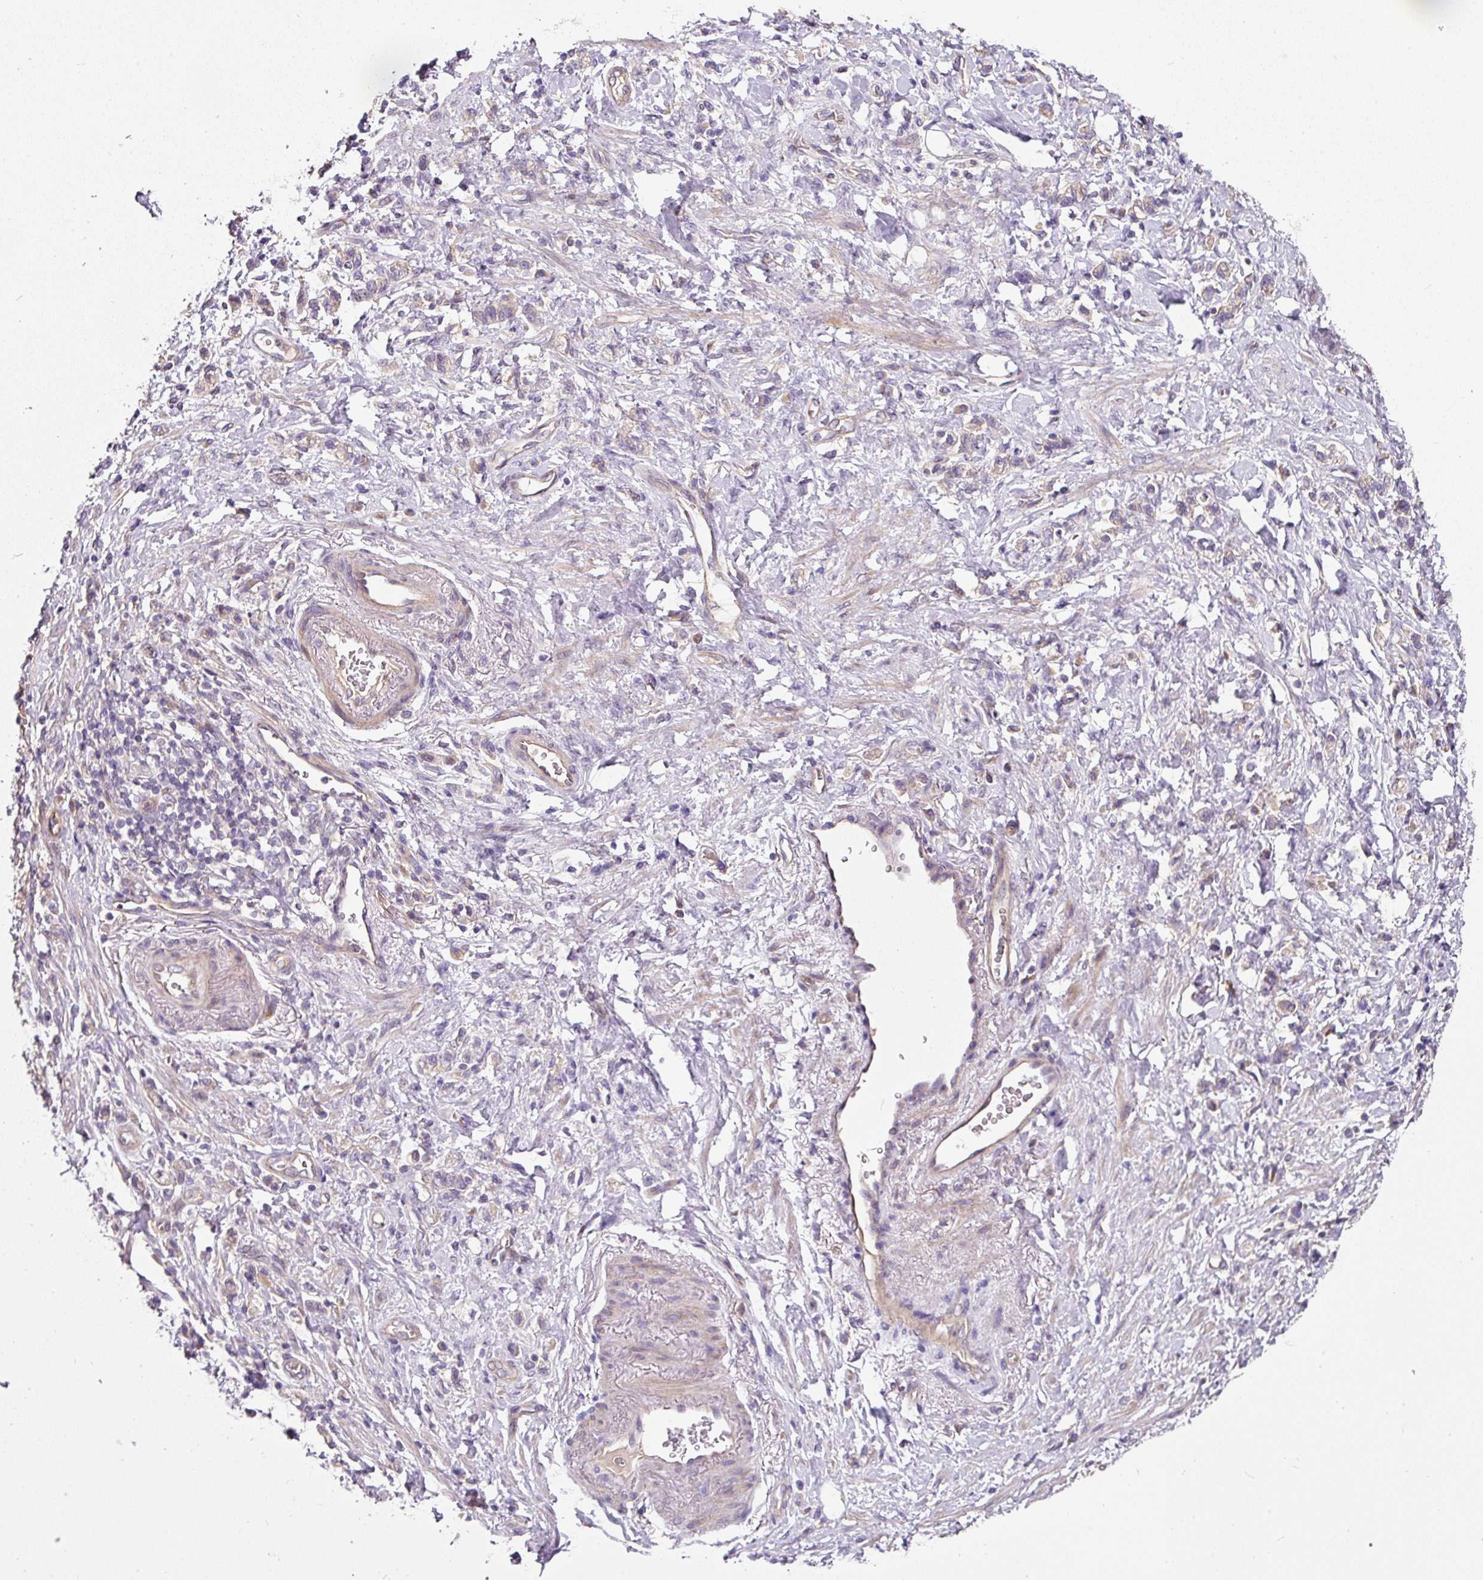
{"staining": {"intensity": "negative", "quantity": "none", "location": "none"}, "tissue": "stomach cancer", "cell_type": "Tumor cells", "image_type": "cancer", "snomed": [{"axis": "morphology", "description": "Adenocarcinoma, NOS"}, {"axis": "topography", "description": "Stomach"}], "caption": "High magnification brightfield microscopy of stomach adenocarcinoma stained with DAB (3,3'-diaminobenzidine) (brown) and counterstained with hematoxylin (blue): tumor cells show no significant positivity. (Brightfield microscopy of DAB immunohistochemistry (IHC) at high magnification).", "gene": "C4orf48", "patient": {"sex": "male", "age": 77}}